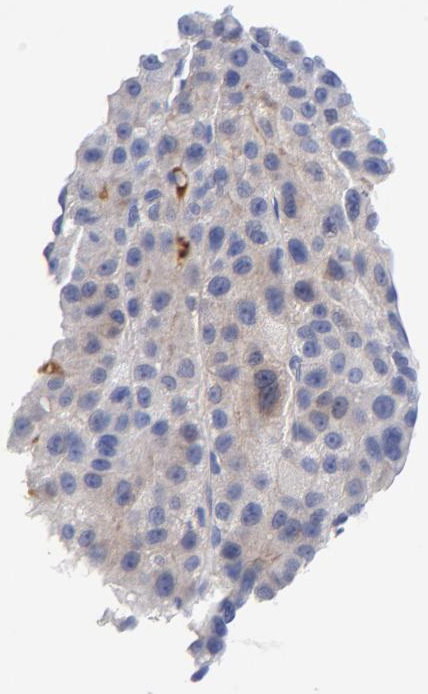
{"staining": {"intensity": "weak", "quantity": "<25%", "location": "cytoplasmic/membranous"}, "tissue": "liver cancer", "cell_type": "Tumor cells", "image_type": "cancer", "snomed": [{"axis": "morphology", "description": "Carcinoma, Hepatocellular, NOS"}, {"axis": "topography", "description": "Liver"}], "caption": "Immunohistochemistry (IHC) image of liver cancer stained for a protein (brown), which shows no staining in tumor cells.", "gene": "IGLV3-10", "patient": {"sex": "male", "age": 80}}